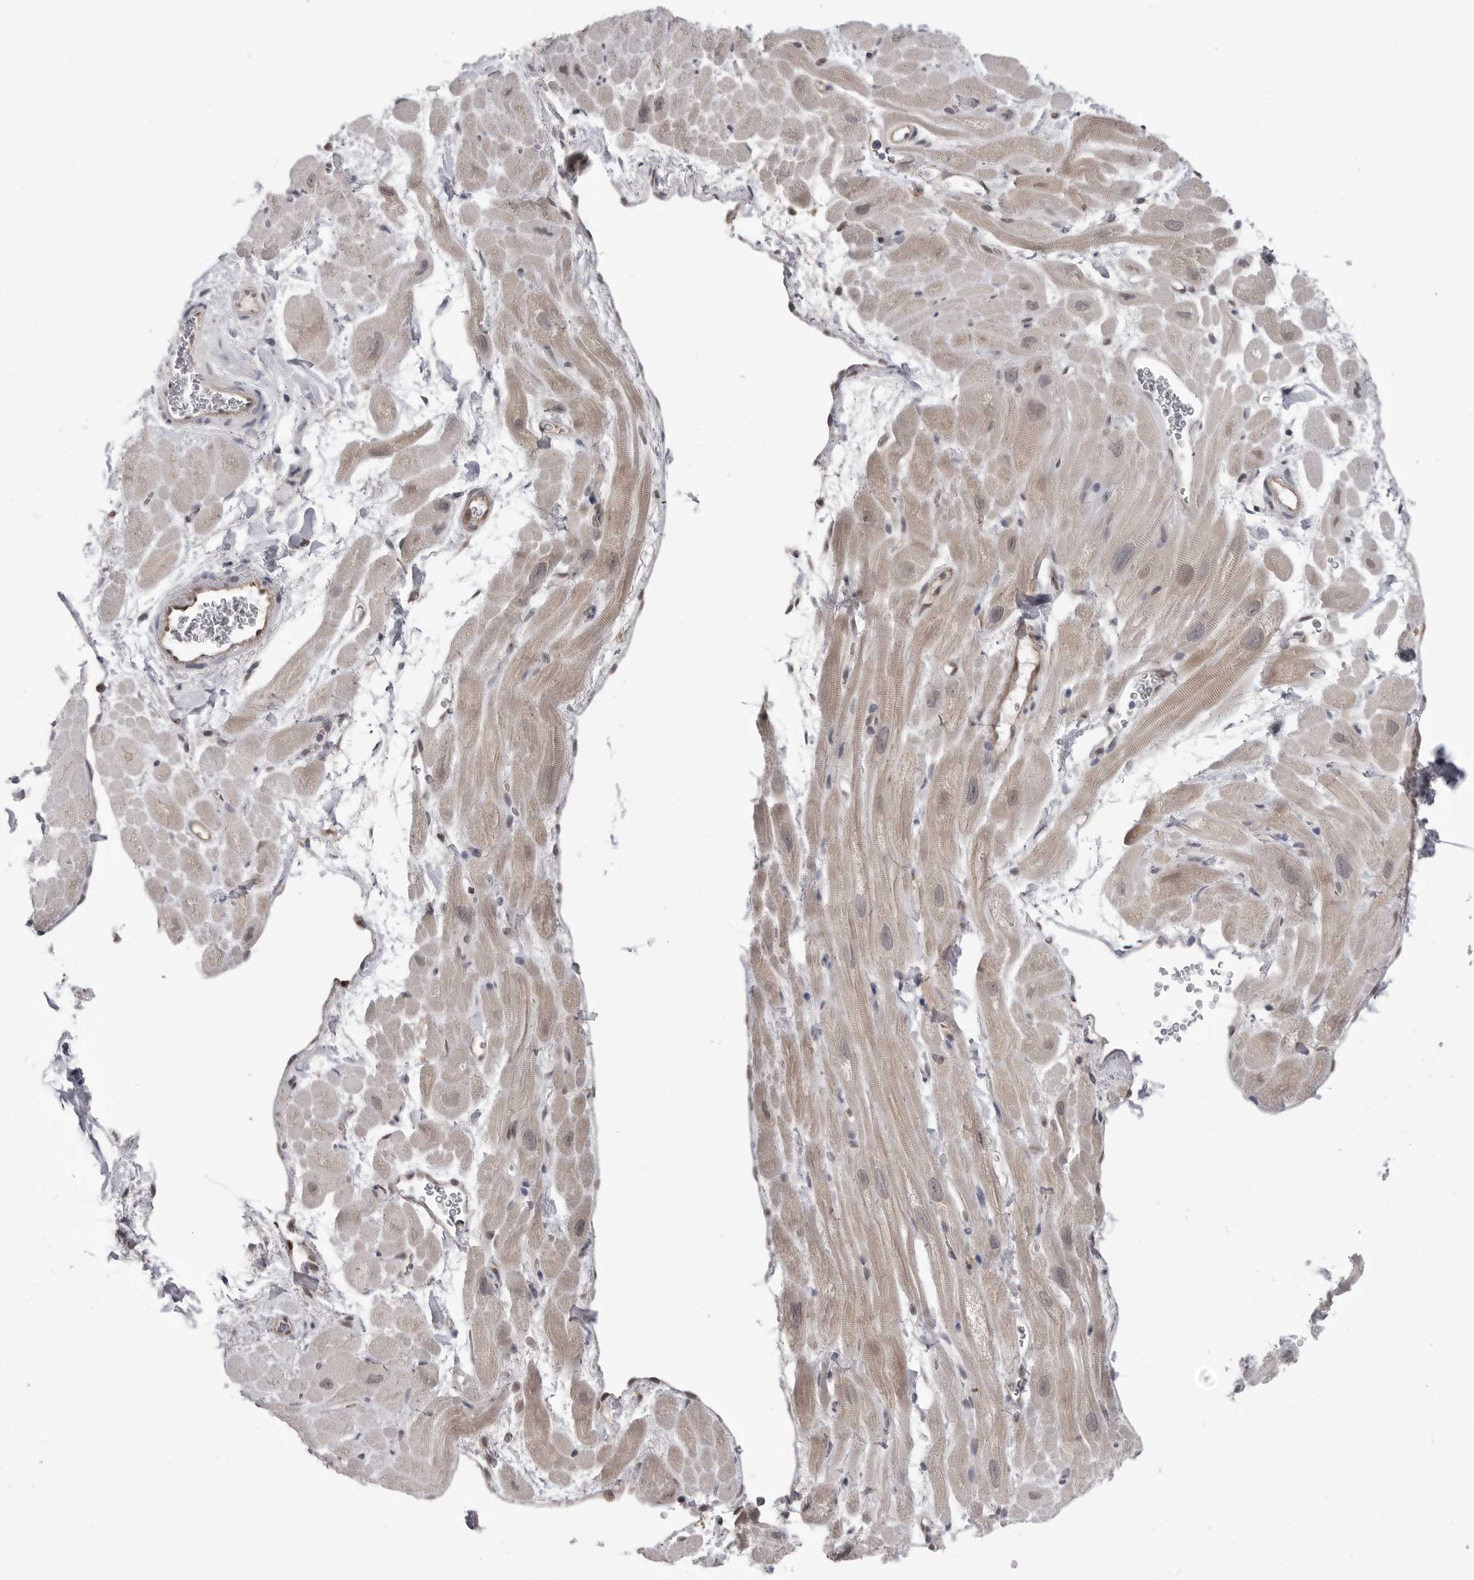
{"staining": {"intensity": "moderate", "quantity": "<25%", "location": "cytoplasmic/membranous"}, "tissue": "heart muscle", "cell_type": "Cardiomyocytes", "image_type": "normal", "snomed": [{"axis": "morphology", "description": "Normal tissue, NOS"}, {"axis": "topography", "description": "Heart"}], "caption": "About <25% of cardiomyocytes in unremarkable heart muscle display moderate cytoplasmic/membranous protein expression as visualized by brown immunohistochemical staining.", "gene": "PNPO", "patient": {"sex": "male", "age": 49}}